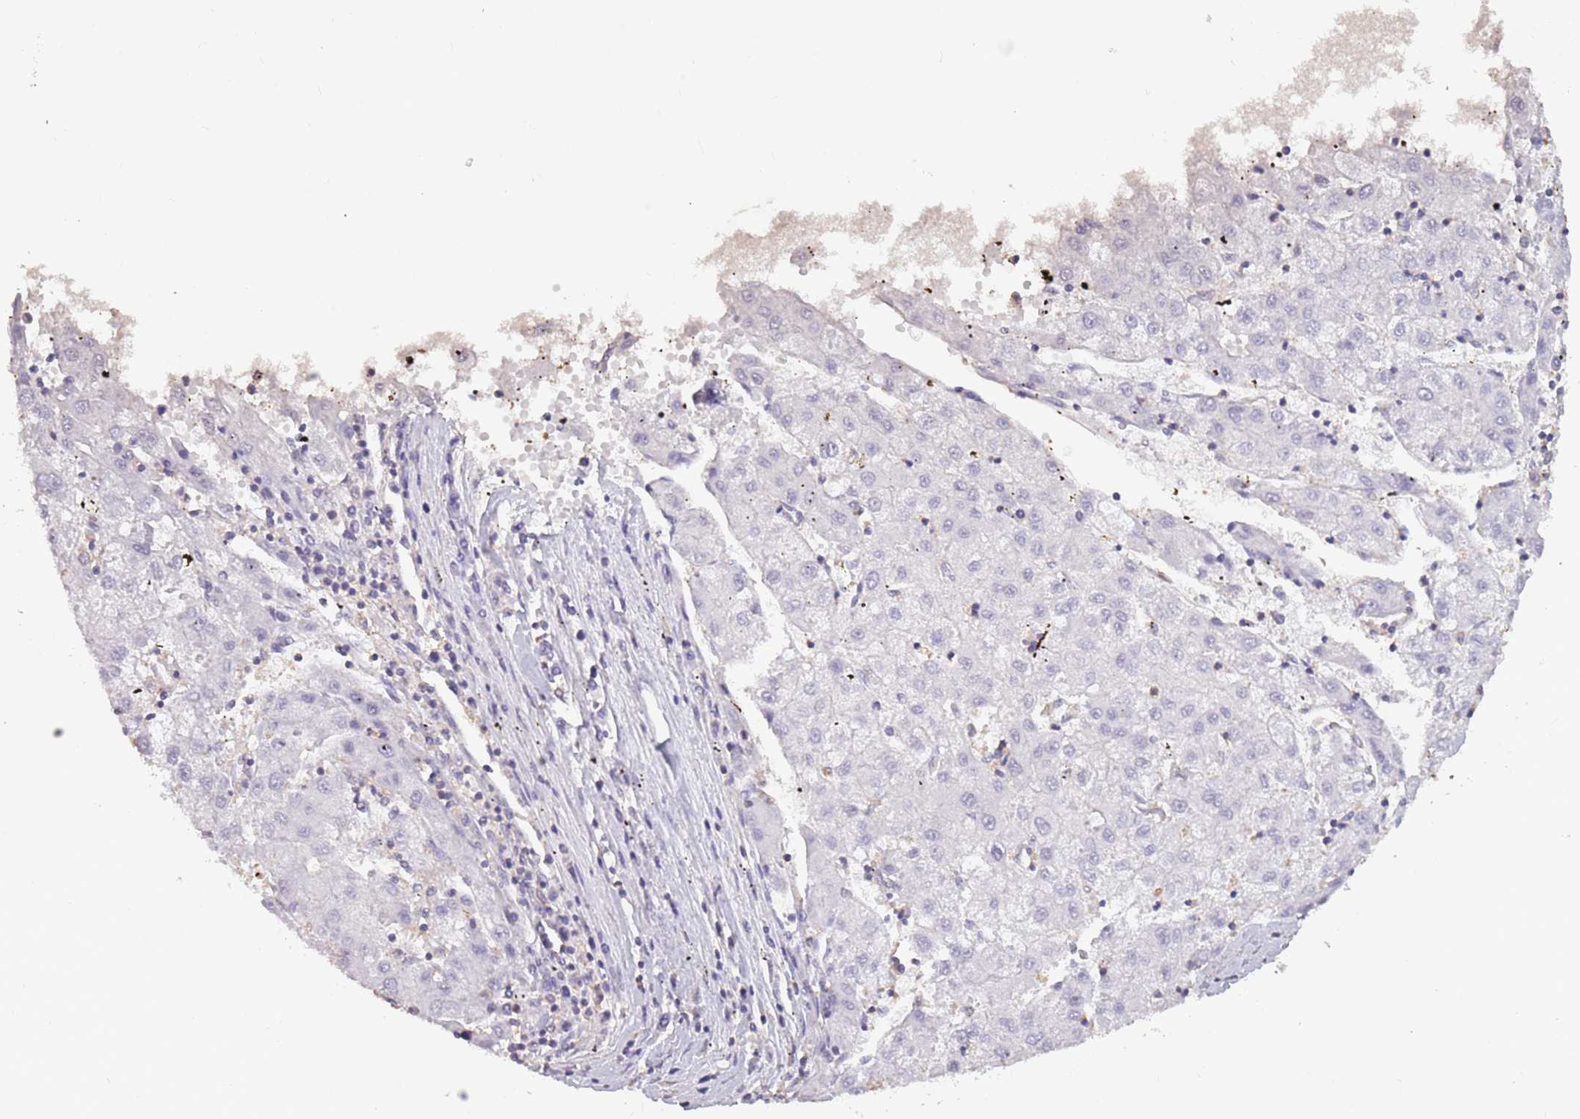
{"staining": {"intensity": "negative", "quantity": "none", "location": "none"}, "tissue": "liver cancer", "cell_type": "Tumor cells", "image_type": "cancer", "snomed": [{"axis": "morphology", "description": "Carcinoma, Hepatocellular, NOS"}, {"axis": "topography", "description": "Liver"}], "caption": "This image is of liver hepatocellular carcinoma stained with immunohistochemistry (IHC) to label a protein in brown with the nuclei are counter-stained blue. There is no staining in tumor cells. (IHC, brightfield microscopy, high magnification).", "gene": "SUN5", "patient": {"sex": "male", "age": 72}}